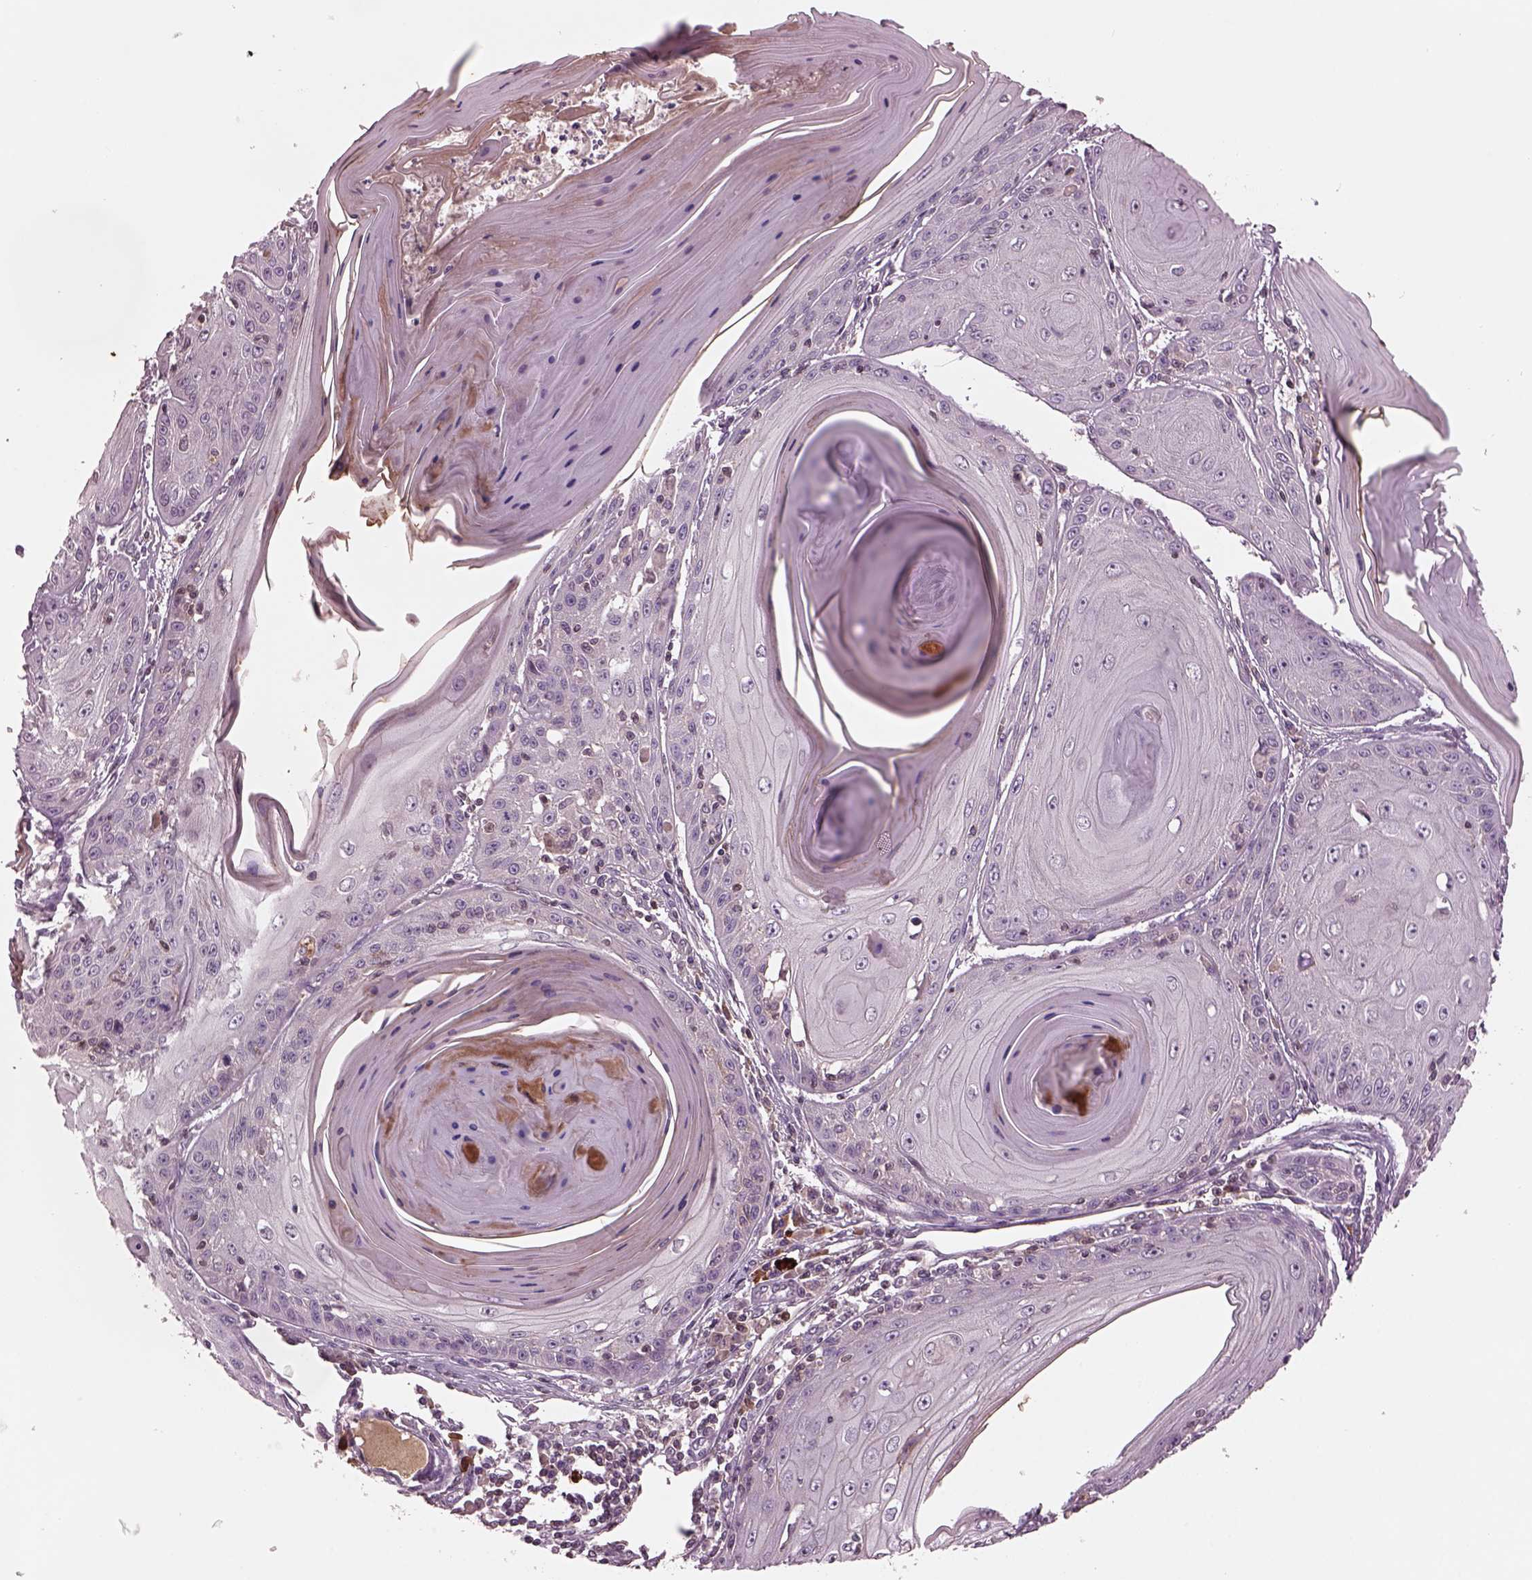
{"staining": {"intensity": "negative", "quantity": "none", "location": "none"}, "tissue": "skin cancer", "cell_type": "Tumor cells", "image_type": "cancer", "snomed": [{"axis": "morphology", "description": "Squamous cell carcinoma, NOS"}, {"axis": "topography", "description": "Skin"}, {"axis": "topography", "description": "Vulva"}], "caption": "Immunohistochemical staining of human squamous cell carcinoma (skin) exhibits no significant staining in tumor cells. (Immunohistochemistry (ihc), brightfield microscopy, high magnification).", "gene": "PTX4", "patient": {"sex": "female", "age": 85}}